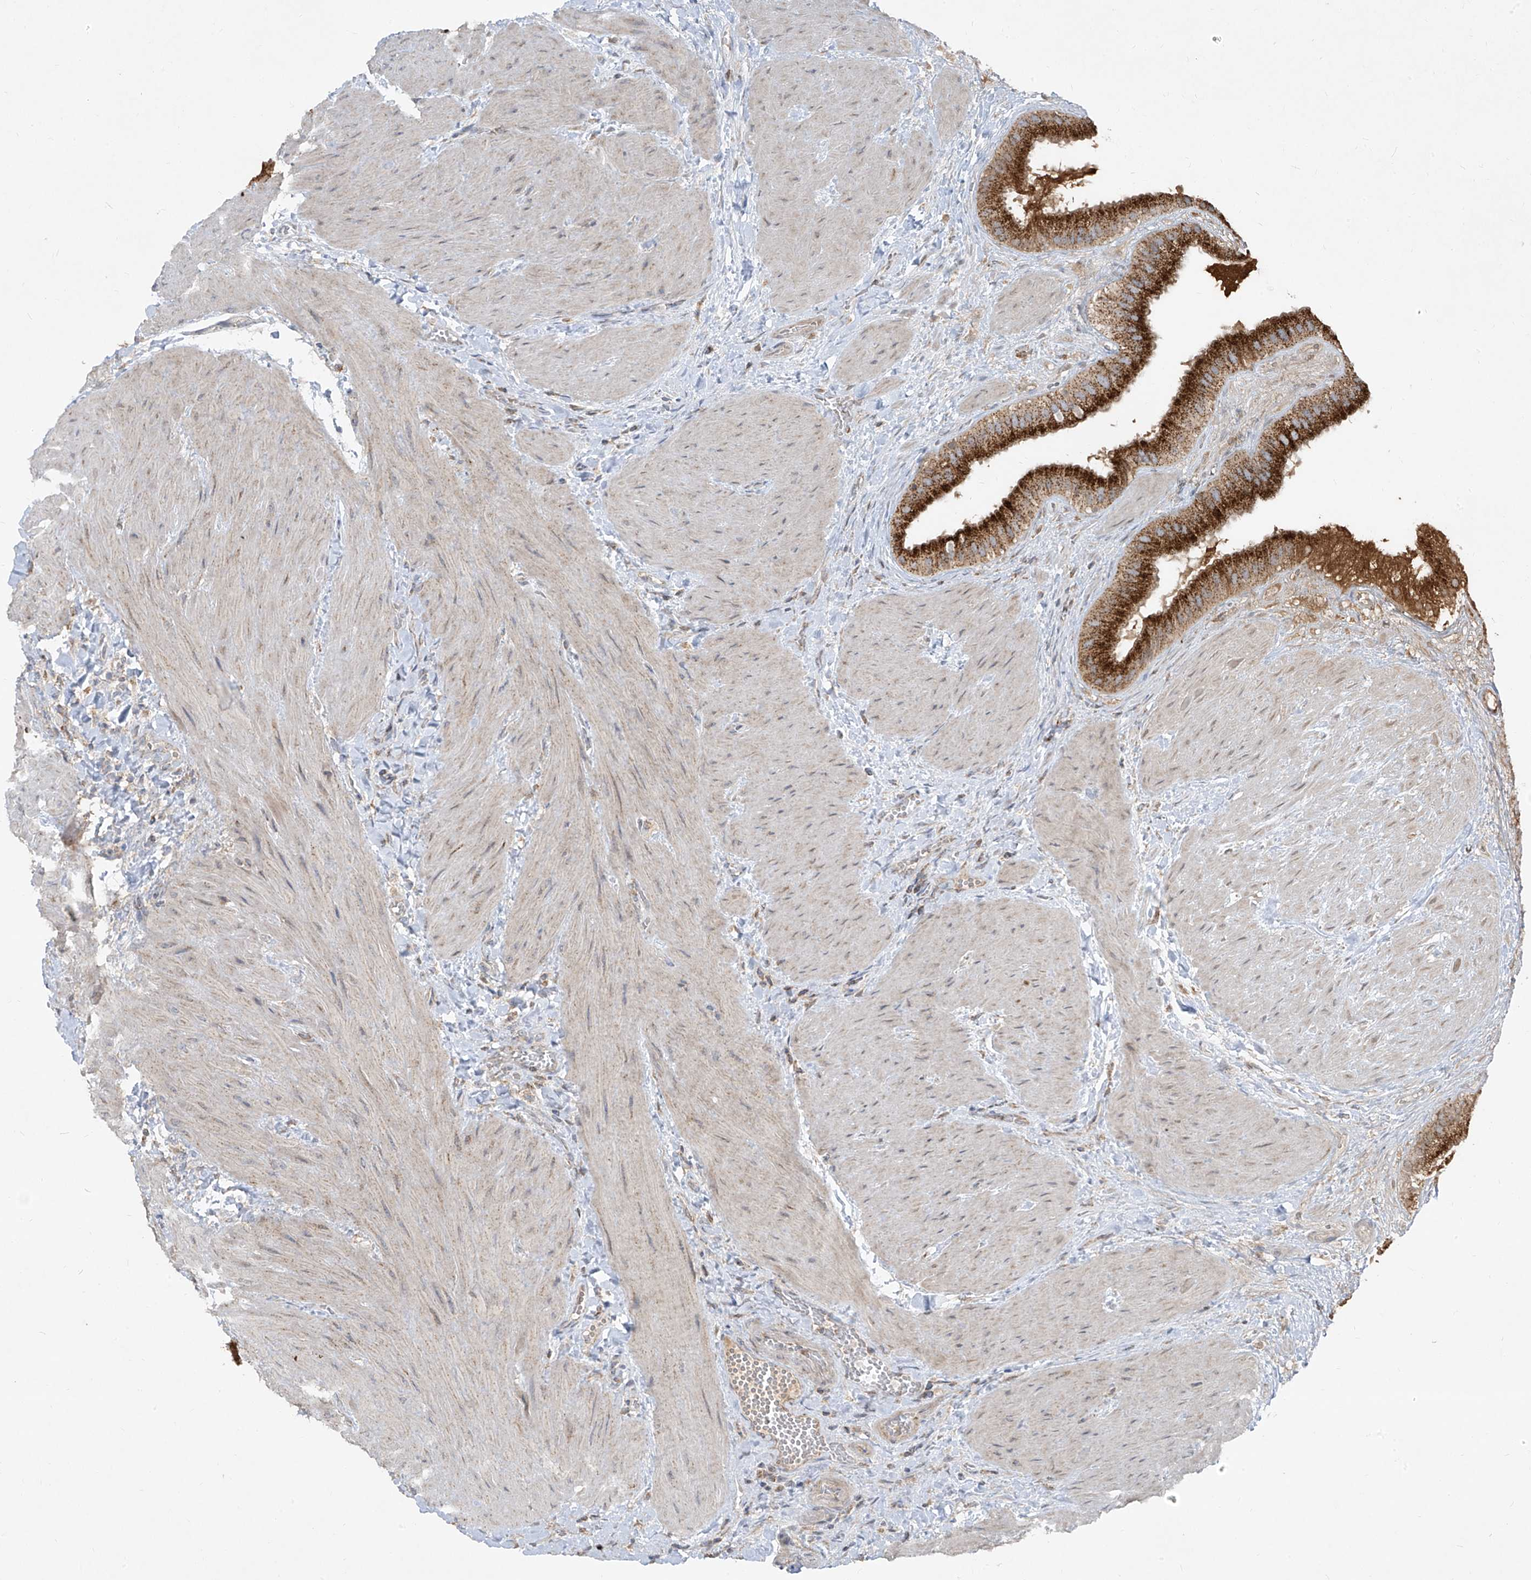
{"staining": {"intensity": "strong", "quantity": ">75%", "location": "cytoplasmic/membranous"}, "tissue": "gallbladder", "cell_type": "Glandular cells", "image_type": "normal", "snomed": [{"axis": "morphology", "description": "Normal tissue, NOS"}, {"axis": "topography", "description": "Gallbladder"}], "caption": "Approximately >75% of glandular cells in unremarkable human gallbladder show strong cytoplasmic/membranous protein expression as visualized by brown immunohistochemical staining.", "gene": "ABCD3", "patient": {"sex": "male", "age": 55}}